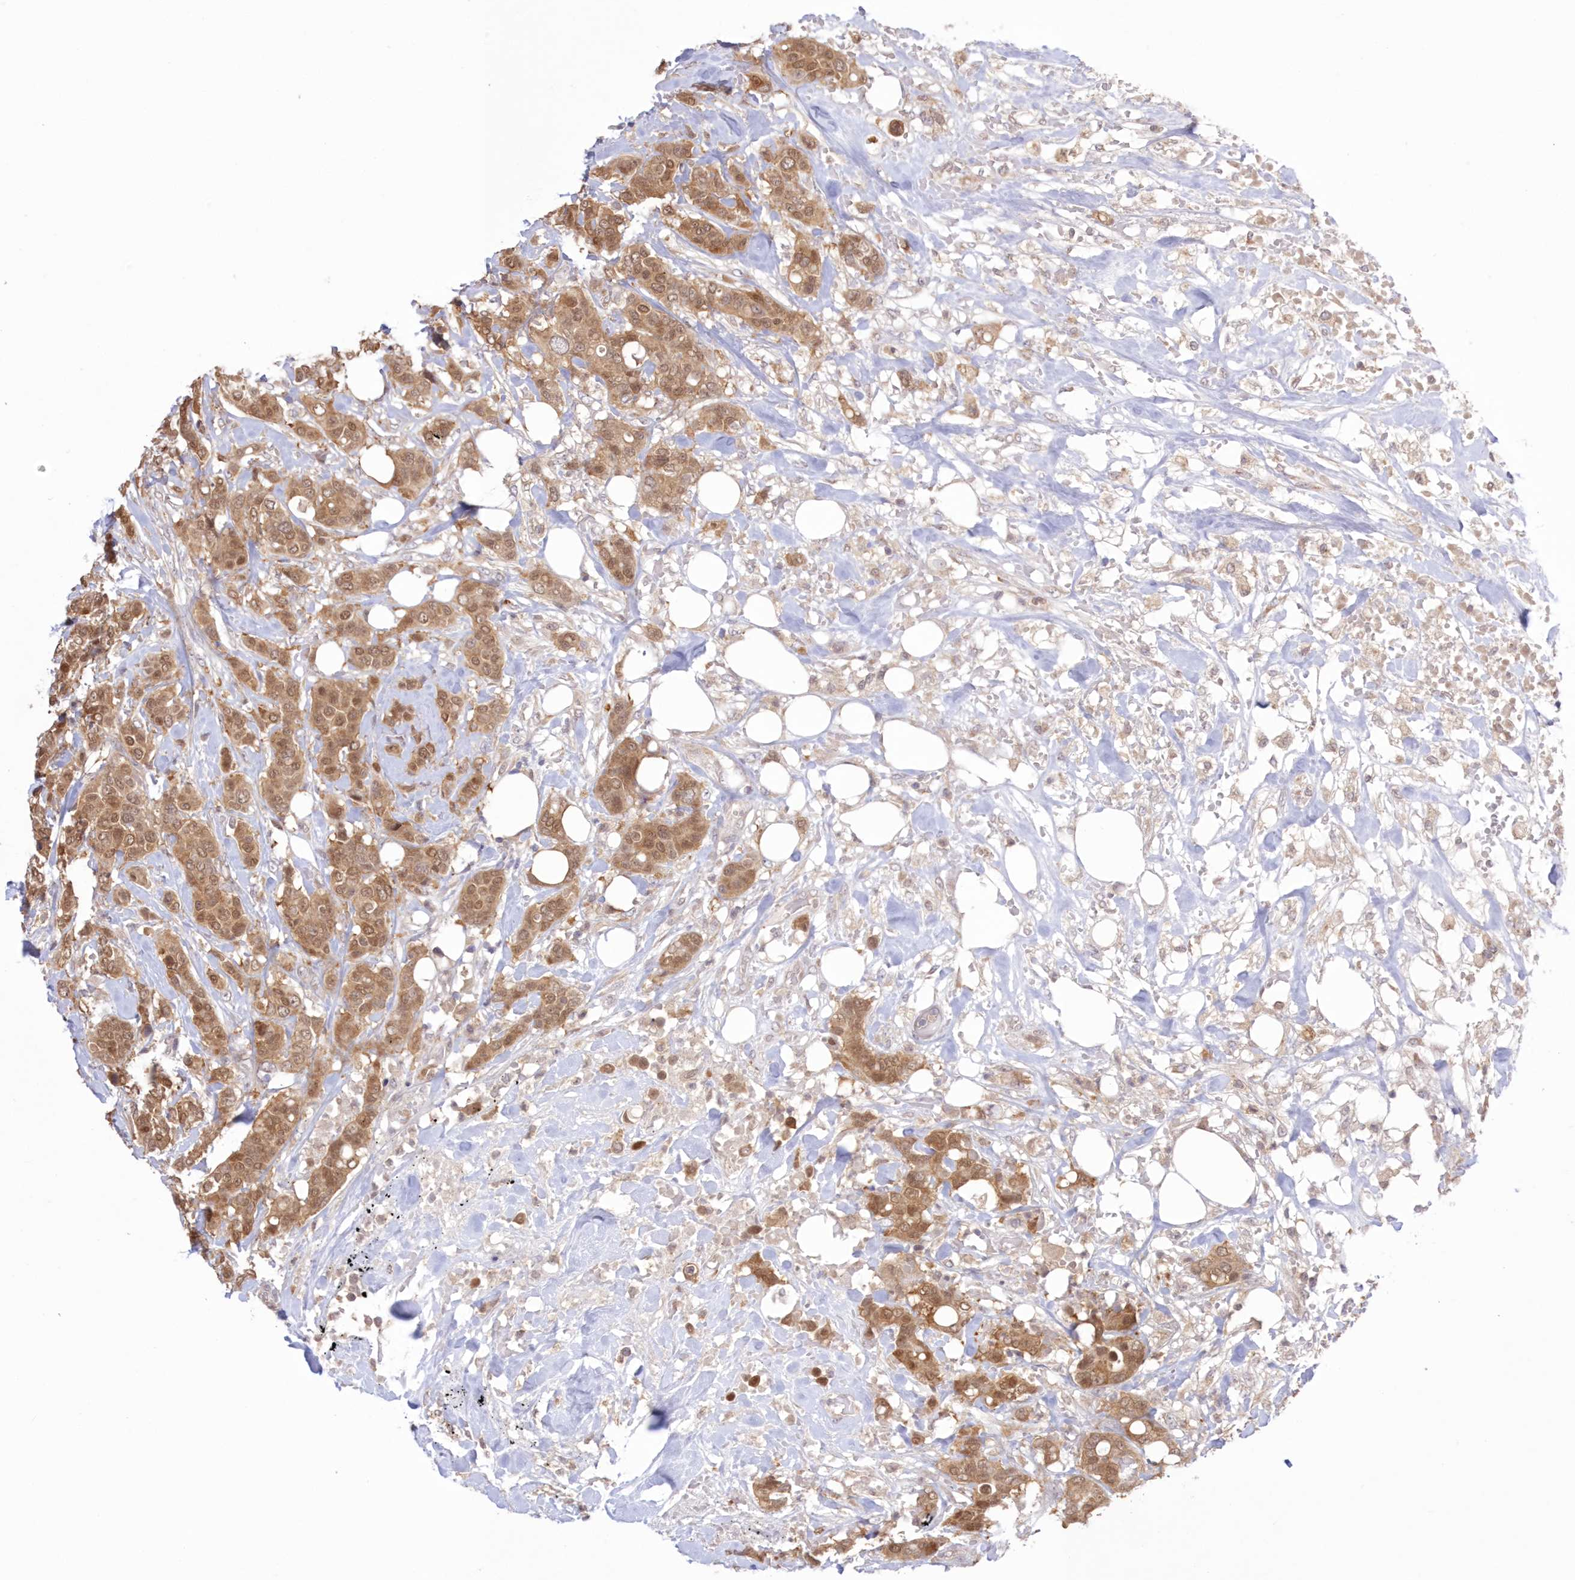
{"staining": {"intensity": "moderate", "quantity": ">75%", "location": "cytoplasmic/membranous,nuclear"}, "tissue": "breast cancer", "cell_type": "Tumor cells", "image_type": "cancer", "snomed": [{"axis": "morphology", "description": "Lobular carcinoma"}, {"axis": "topography", "description": "Breast"}], "caption": "A histopathology image showing moderate cytoplasmic/membranous and nuclear staining in approximately >75% of tumor cells in breast cancer, as visualized by brown immunohistochemical staining.", "gene": "RNPEP", "patient": {"sex": "female", "age": 51}}